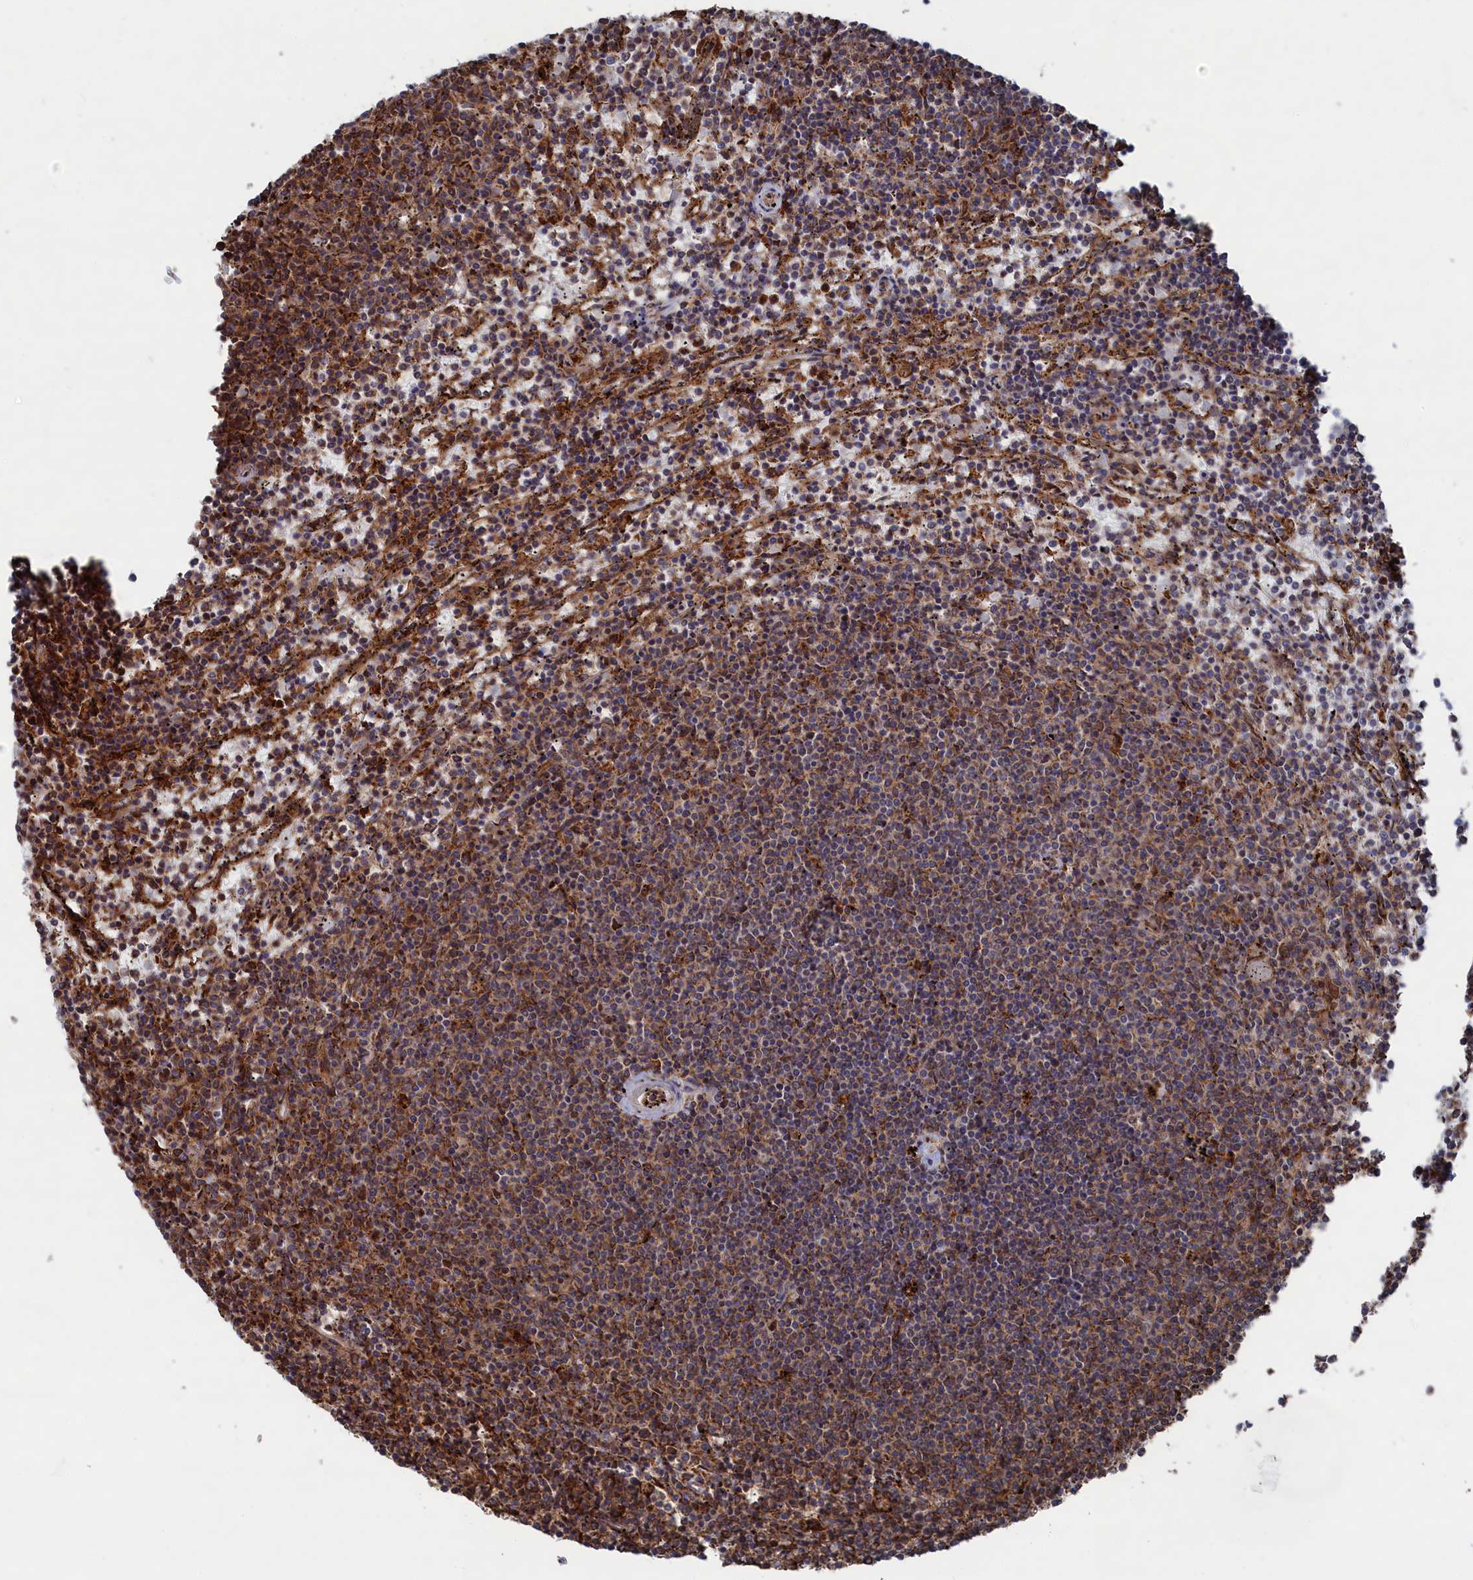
{"staining": {"intensity": "moderate", "quantity": "25%-75%", "location": "cytoplasmic/membranous"}, "tissue": "lymphoma", "cell_type": "Tumor cells", "image_type": "cancer", "snomed": [{"axis": "morphology", "description": "Malignant lymphoma, non-Hodgkin's type, Low grade"}, {"axis": "topography", "description": "Spleen"}], "caption": "Protein staining of malignant lymphoma, non-Hodgkin's type (low-grade) tissue exhibits moderate cytoplasmic/membranous staining in about 25%-75% of tumor cells. (IHC, brightfield microscopy, high magnification).", "gene": "BPIFB6", "patient": {"sex": "female", "age": 50}}